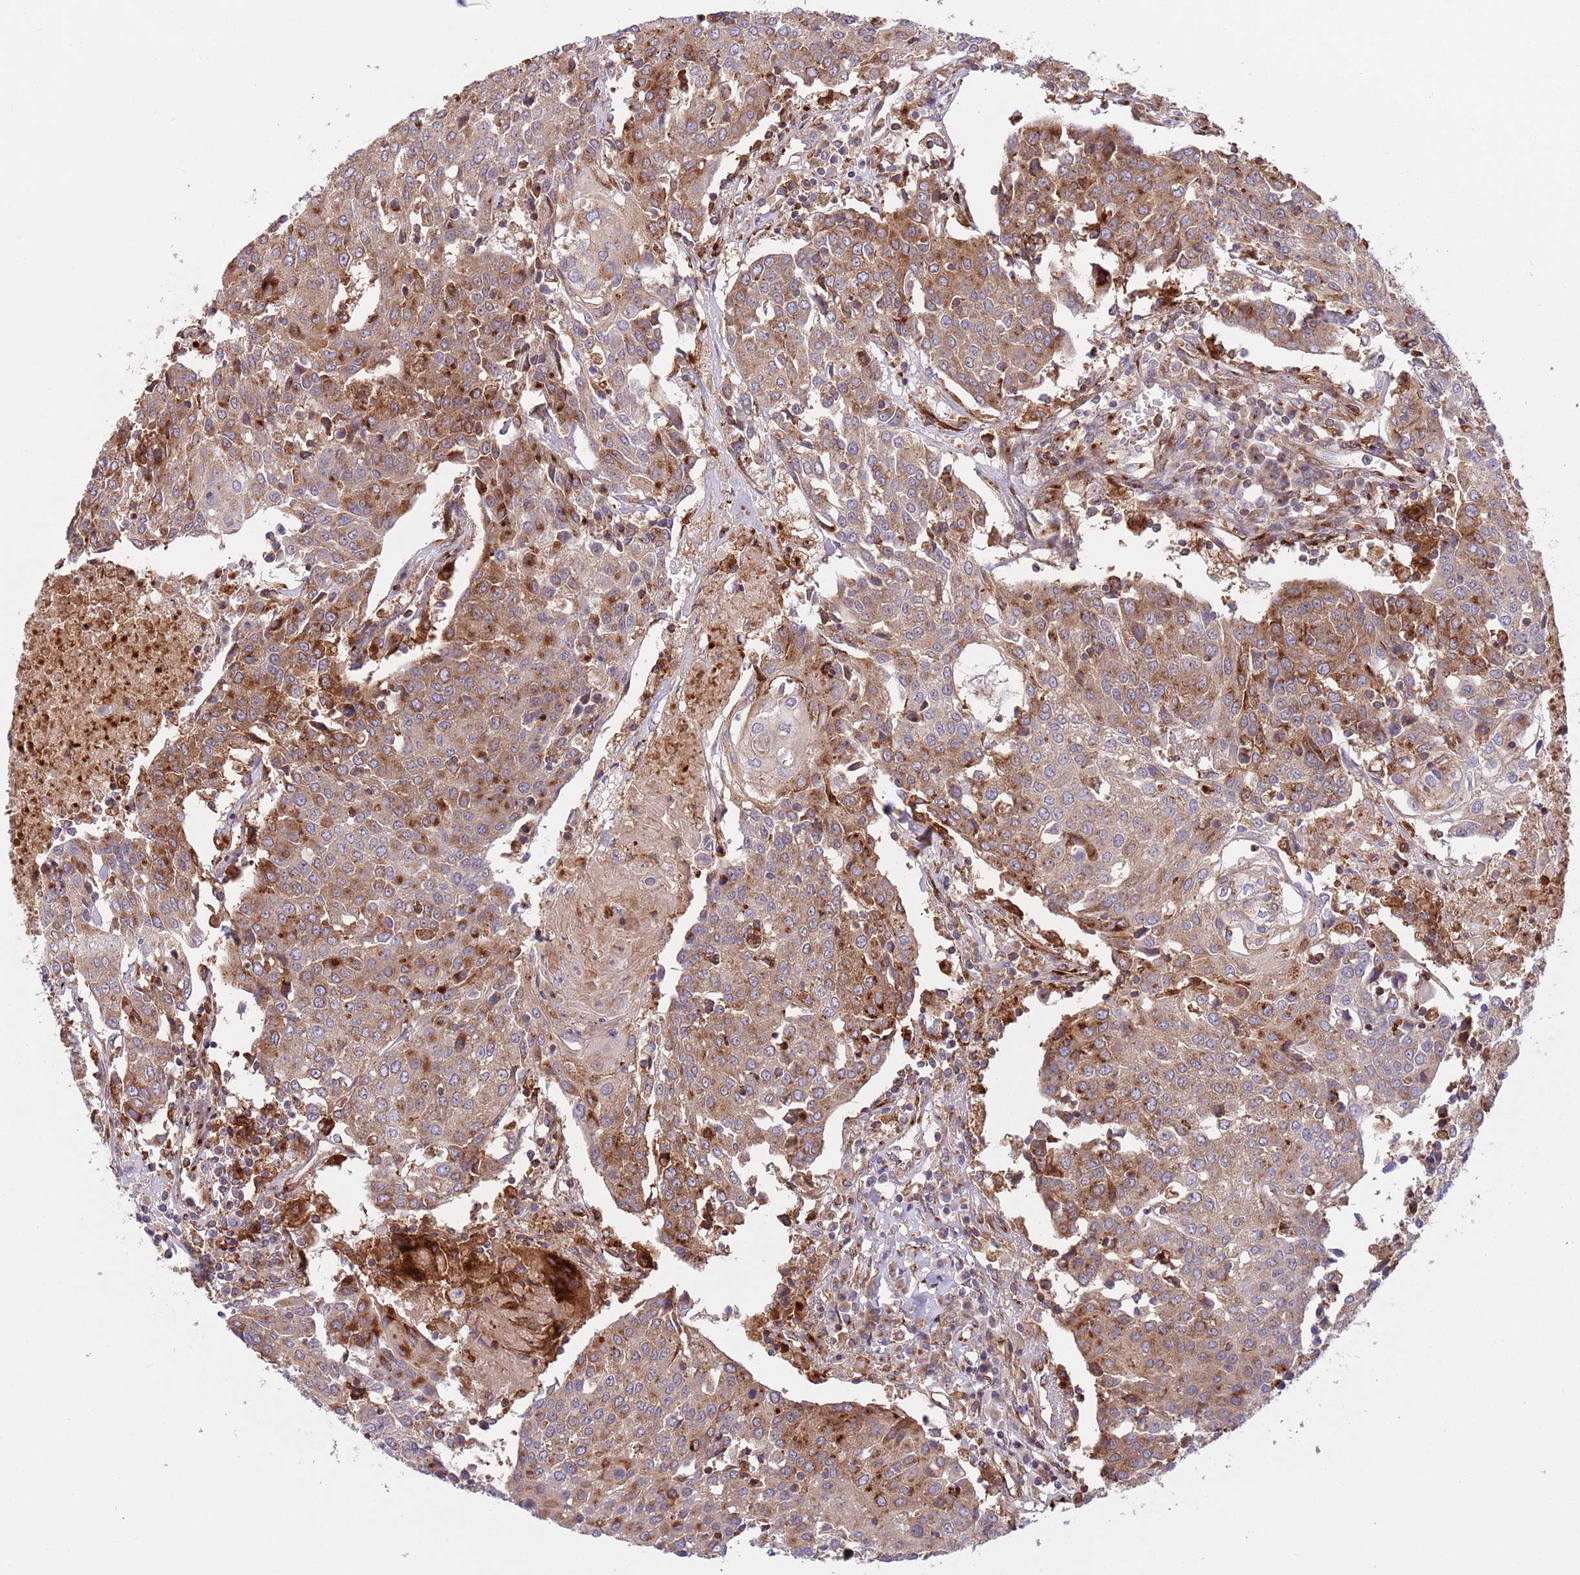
{"staining": {"intensity": "moderate", "quantity": ">75%", "location": "cytoplasmic/membranous"}, "tissue": "urothelial cancer", "cell_type": "Tumor cells", "image_type": "cancer", "snomed": [{"axis": "morphology", "description": "Urothelial carcinoma, High grade"}, {"axis": "topography", "description": "Urinary bladder"}], "caption": "This histopathology image reveals immunohistochemistry staining of urothelial cancer, with medium moderate cytoplasmic/membranous expression in about >75% of tumor cells.", "gene": "BTBD7", "patient": {"sex": "female", "age": 85}}